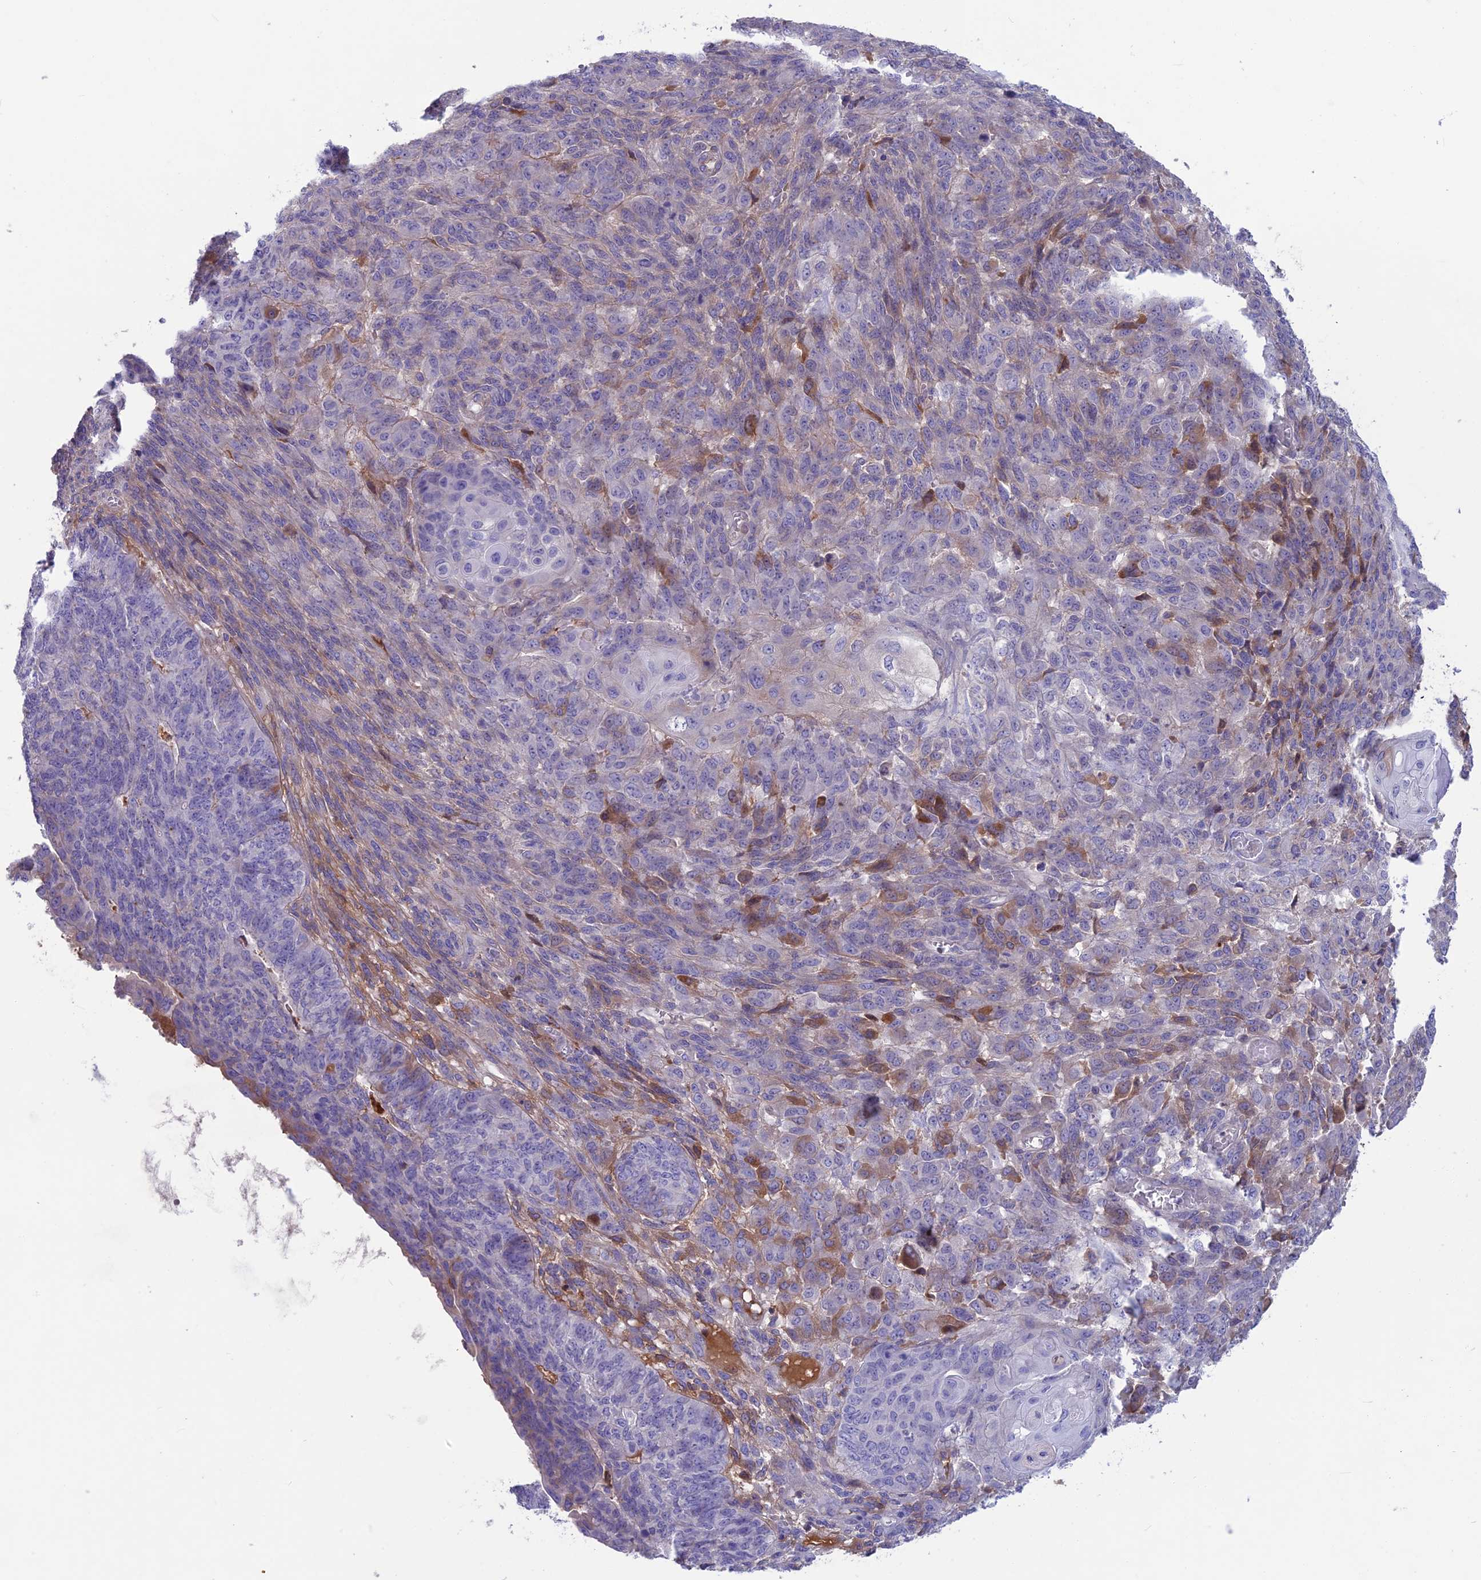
{"staining": {"intensity": "negative", "quantity": "none", "location": "none"}, "tissue": "endometrial cancer", "cell_type": "Tumor cells", "image_type": "cancer", "snomed": [{"axis": "morphology", "description": "Adenocarcinoma, NOS"}, {"axis": "topography", "description": "Endometrium"}], "caption": "Immunohistochemistry (IHC) micrograph of neoplastic tissue: endometrial cancer stained with DAB displays no significant protein positivity in tumor cells. (DAB (3,3'-diaminobenzidine) immunohistochemistry with hematoxylin counter stain).", "gene": "SNAP91", "patient": {"sex": "female", "age": 32}}